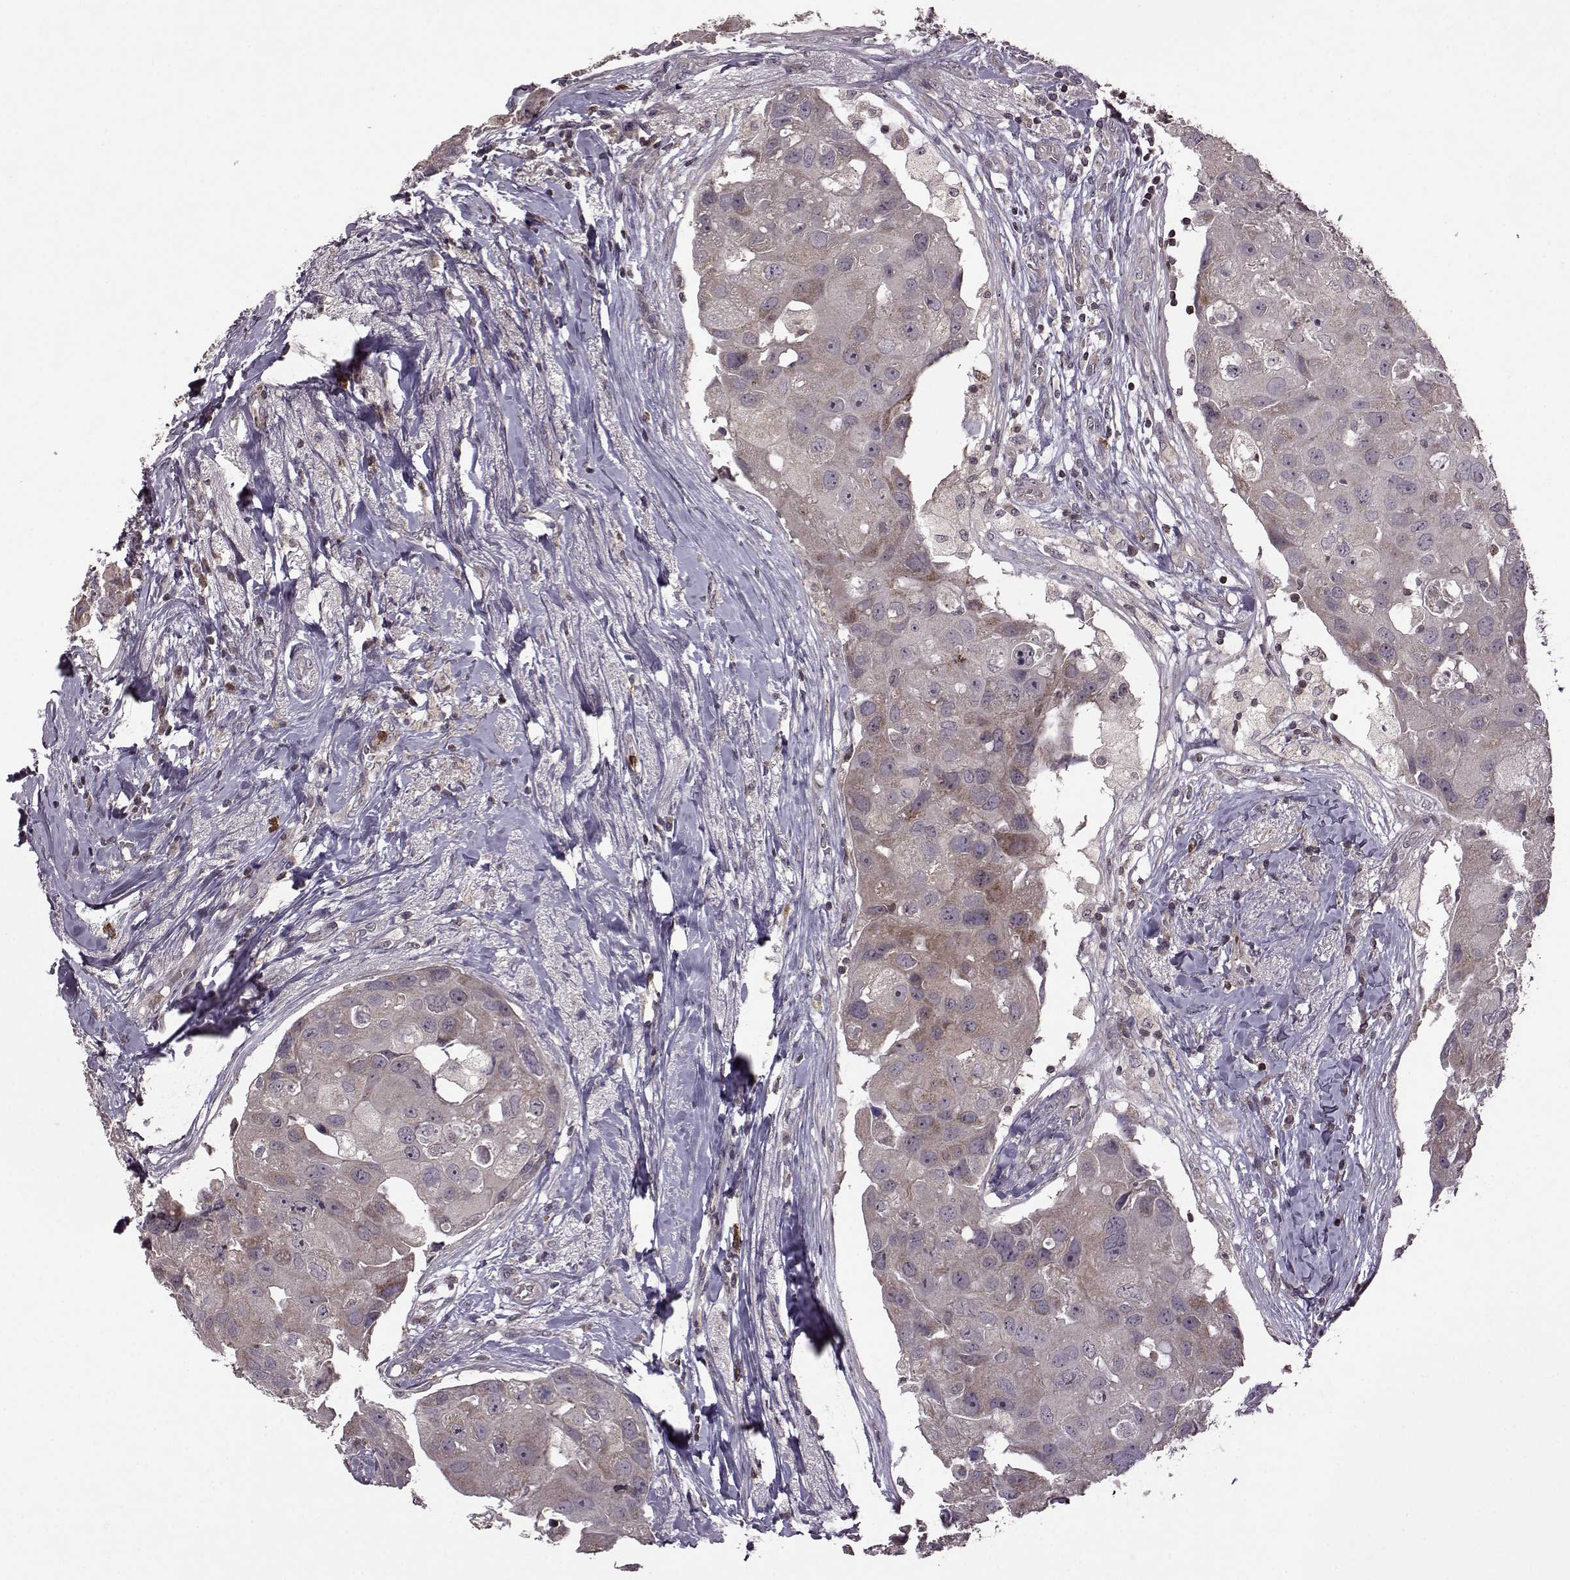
{"staining": {"intensity": "weak", "quantity": "25%-75%", "location": "cytoplasmic/membranous"}, "tissue": "breast cancer", "cell_type": "Tumor cells", "image_type": "cancer", "snomed": [{"axis": "morphology", "description": "Duct carcinoma"}, {"axis": "topography", "description": "Breast"}], "caption": "Immunohistochemistry micrograph of breast intraductal carcinoma stained for a protein (brown), which displays low levels of weak cytoplasmic/membranous positivity in approximately 25%-75% of tumor cells.", "gene": "TRMU", "patient": {"sex": "female", "age": 43}}